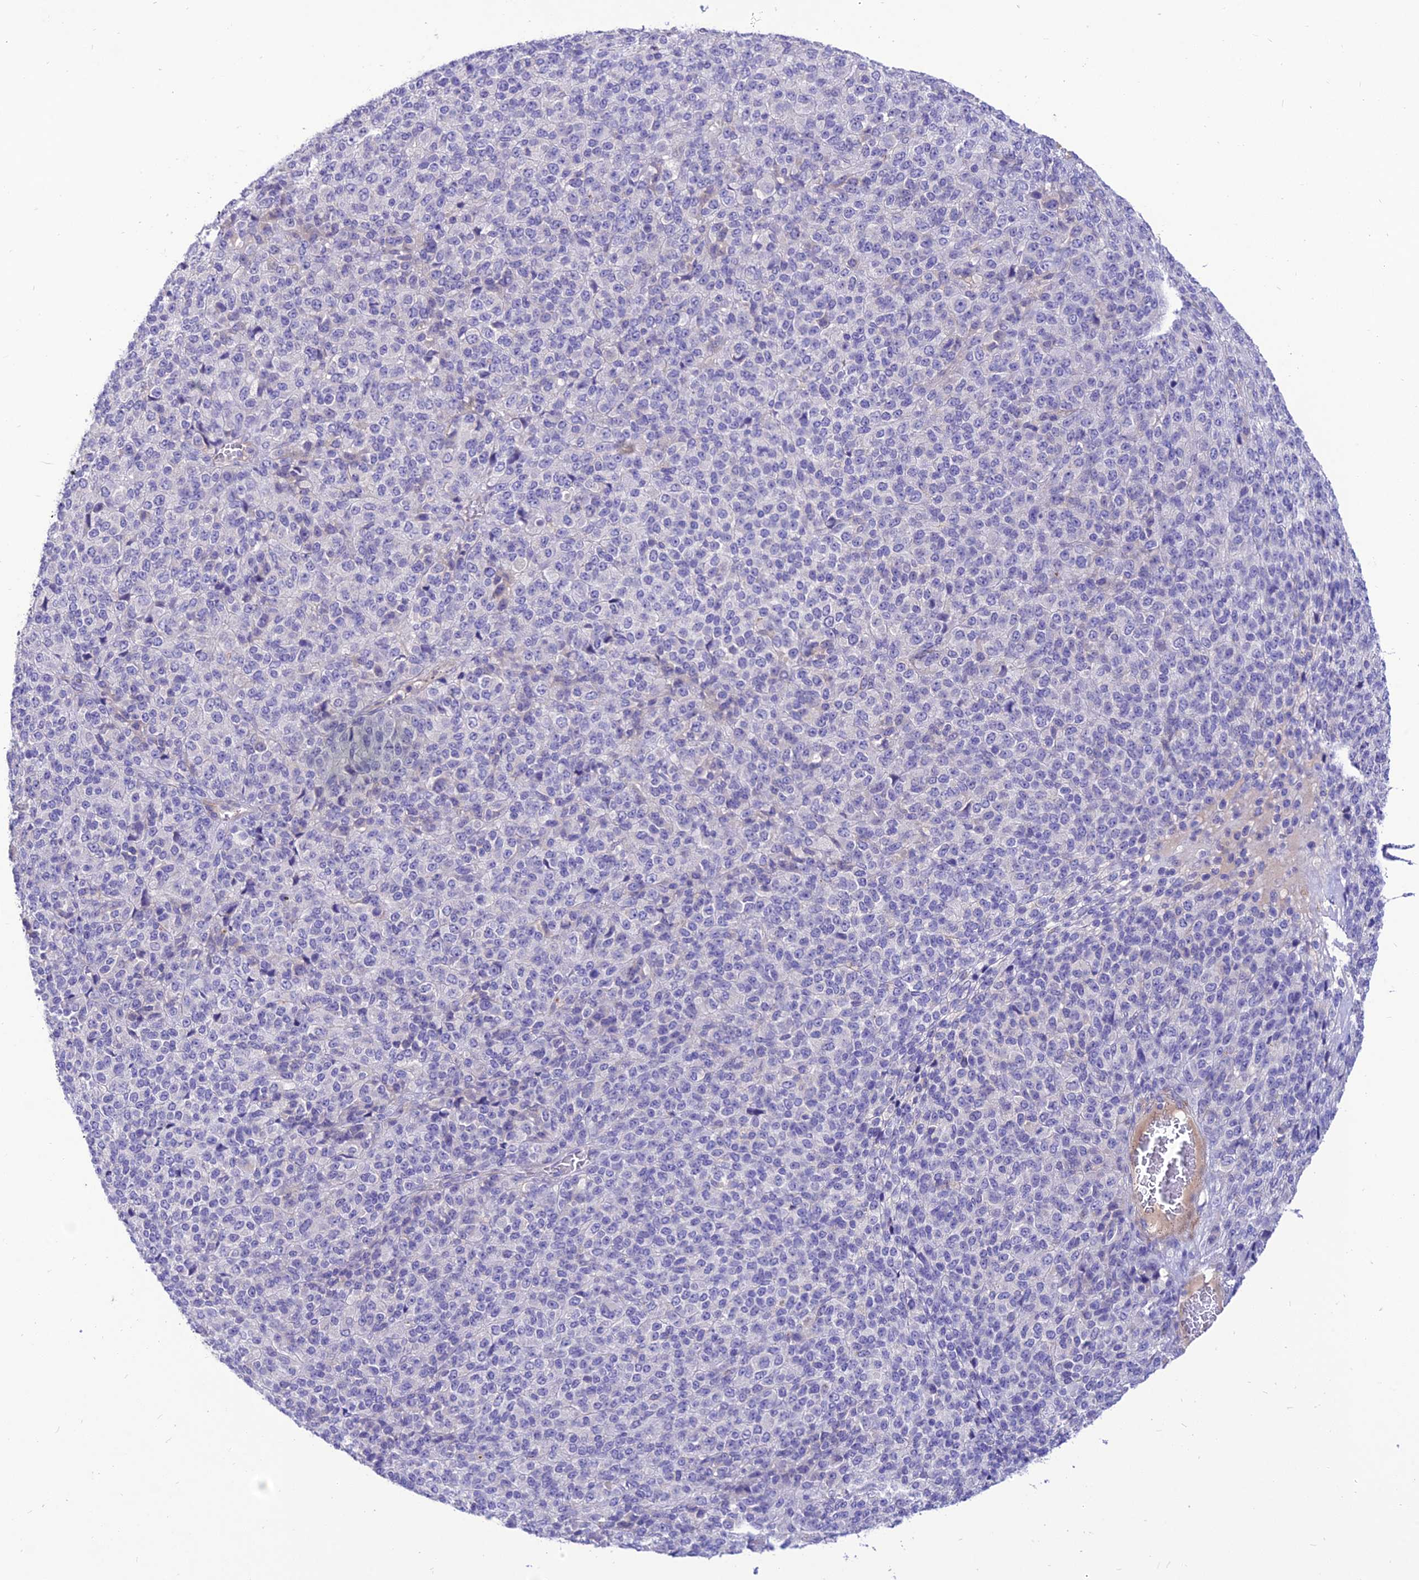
{"staining": {"intensity": "negative", "quantity": "none", "location": "none"}, "tissue": "melanoma", "cell_type": "Tumor cells", "image_type": "cancer", "snomed": [{"axis": "morphology", "description": "Malignant melanoma, Metastatic site"}, {"axis": "topography", "description": "Brain"}], "caption": "Immunohistochemistry image of neoplastic tissue: human malignant melanoma (metastatic site) stained with DAB (3,3'-diaminobenzidine) demonstrates no significant protein staining in tumor cells.", "gene": "TEKT3", "patient": {"sex": "female", "age": 56}}